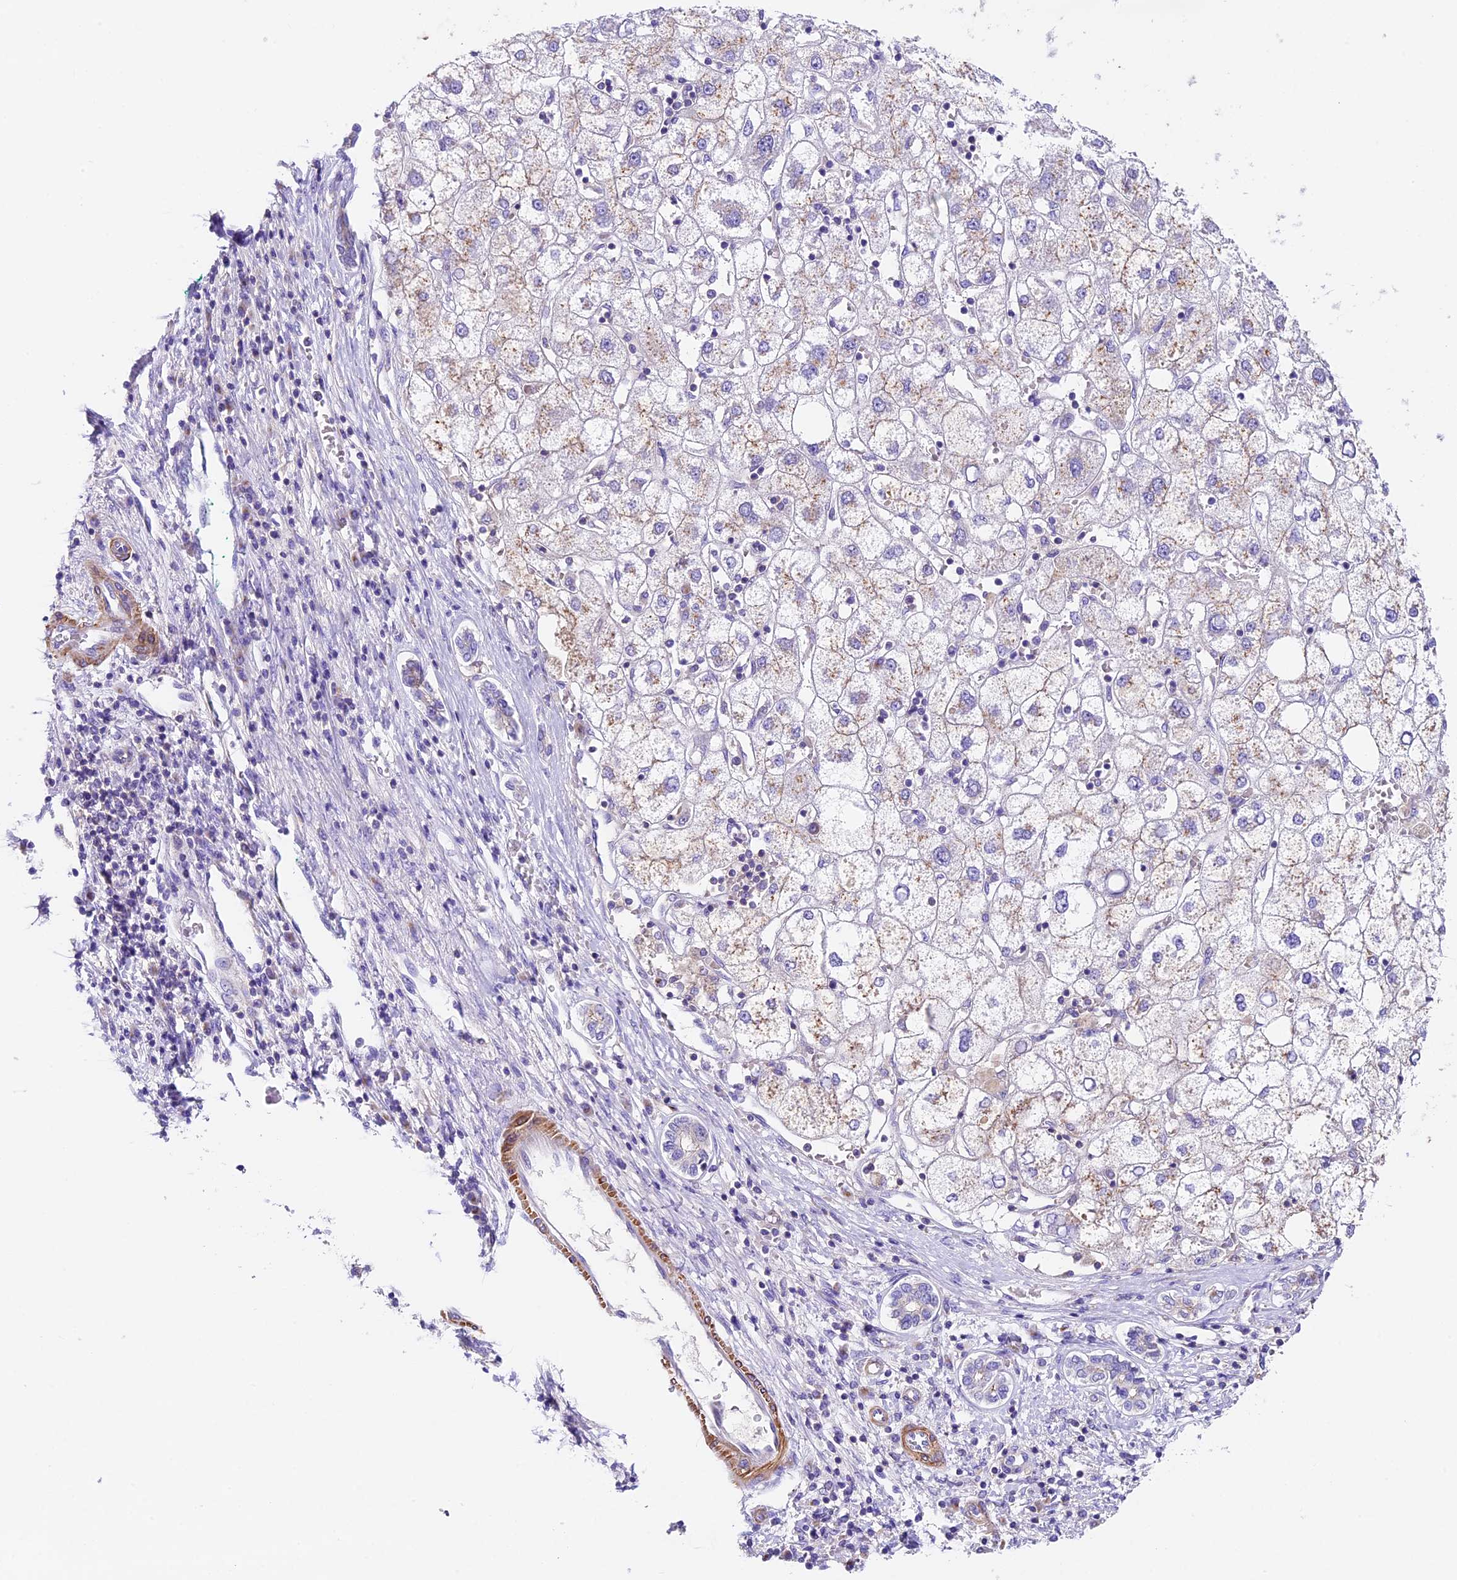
{"staining": {"intensity": "negative", "quantity": "none", "location": "none"}, "tissue": "liver cancer", "cell_type": "Tumor cells", "image_type": "cancer", "snomed": [{"axis": "morphology", "description": "Carcinoma, Hepatocellular, NOS"}, {"axis": "topography", "description": "Liver"}], "caption": "An IHC image of liver cancer is shown. There is no staining in tumor cells of liver cancer.", "gene": "TBC1D1", "patient": {"sex": "male", "age": 65}}